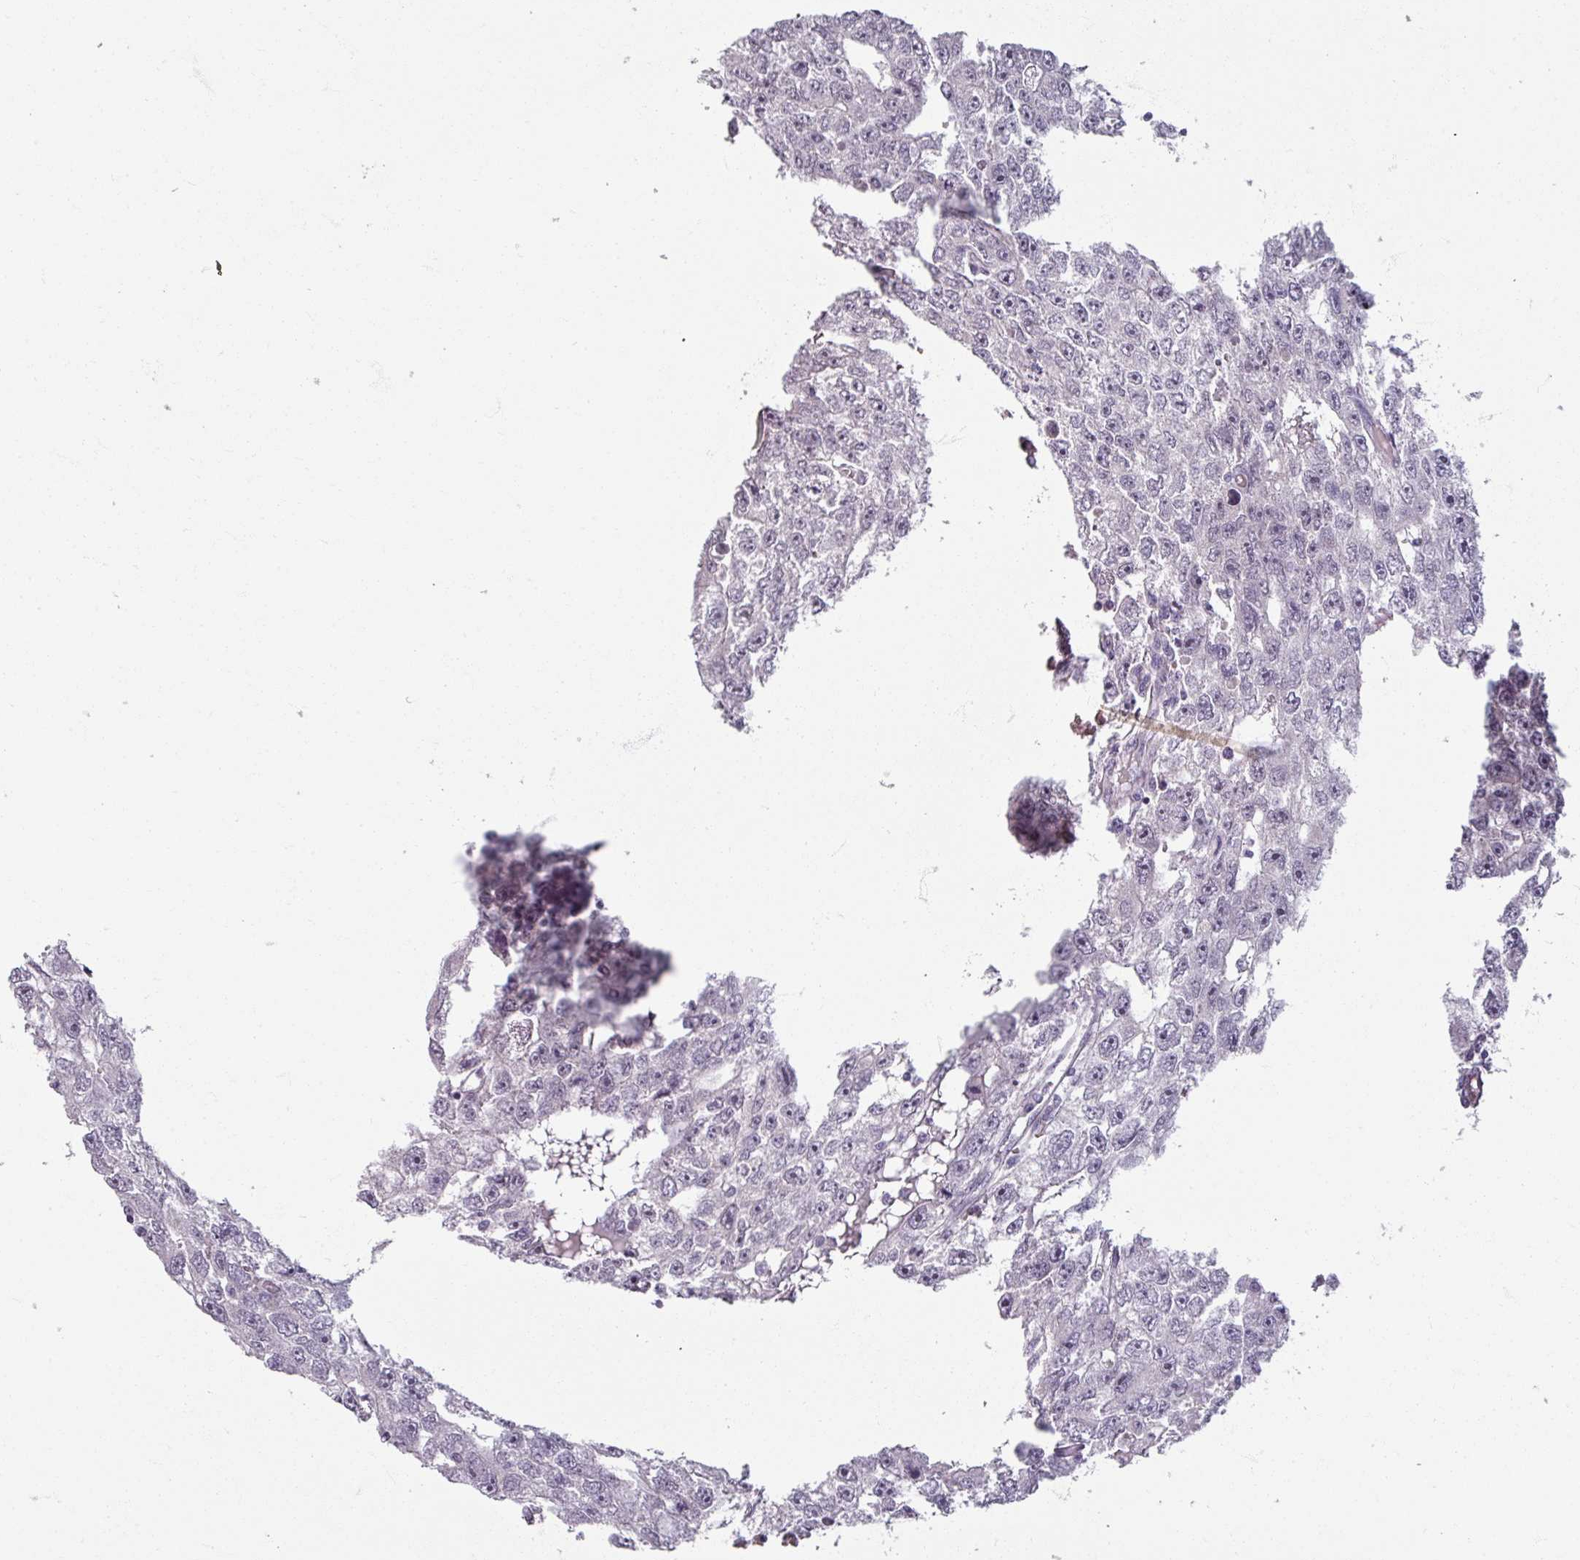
{"staining": {"intensity": "negative", "quantity": "none", "location": "none"}, "tissue": "testis cancer", "cell_type": "Tumor cells", "image_type": "cancer", "snomed": [{"axis": "morphology", "description": "Carcinoma, Embryonal, NOS"}, {"axis": "topography", "description": "Testis"}], "caption": "The image reveals no significant staining in tumor cells of testis cancer (embryonal carcinoma). The staining was performed using DAB (3,3'-diaminobenzidine) to visualize the protein expression in brown, while the nuclei were stained in blue with hematoxylin (Magnification: 20x).", "gene": "SOX11", "patient": {"sex": "male", "age": 20}}